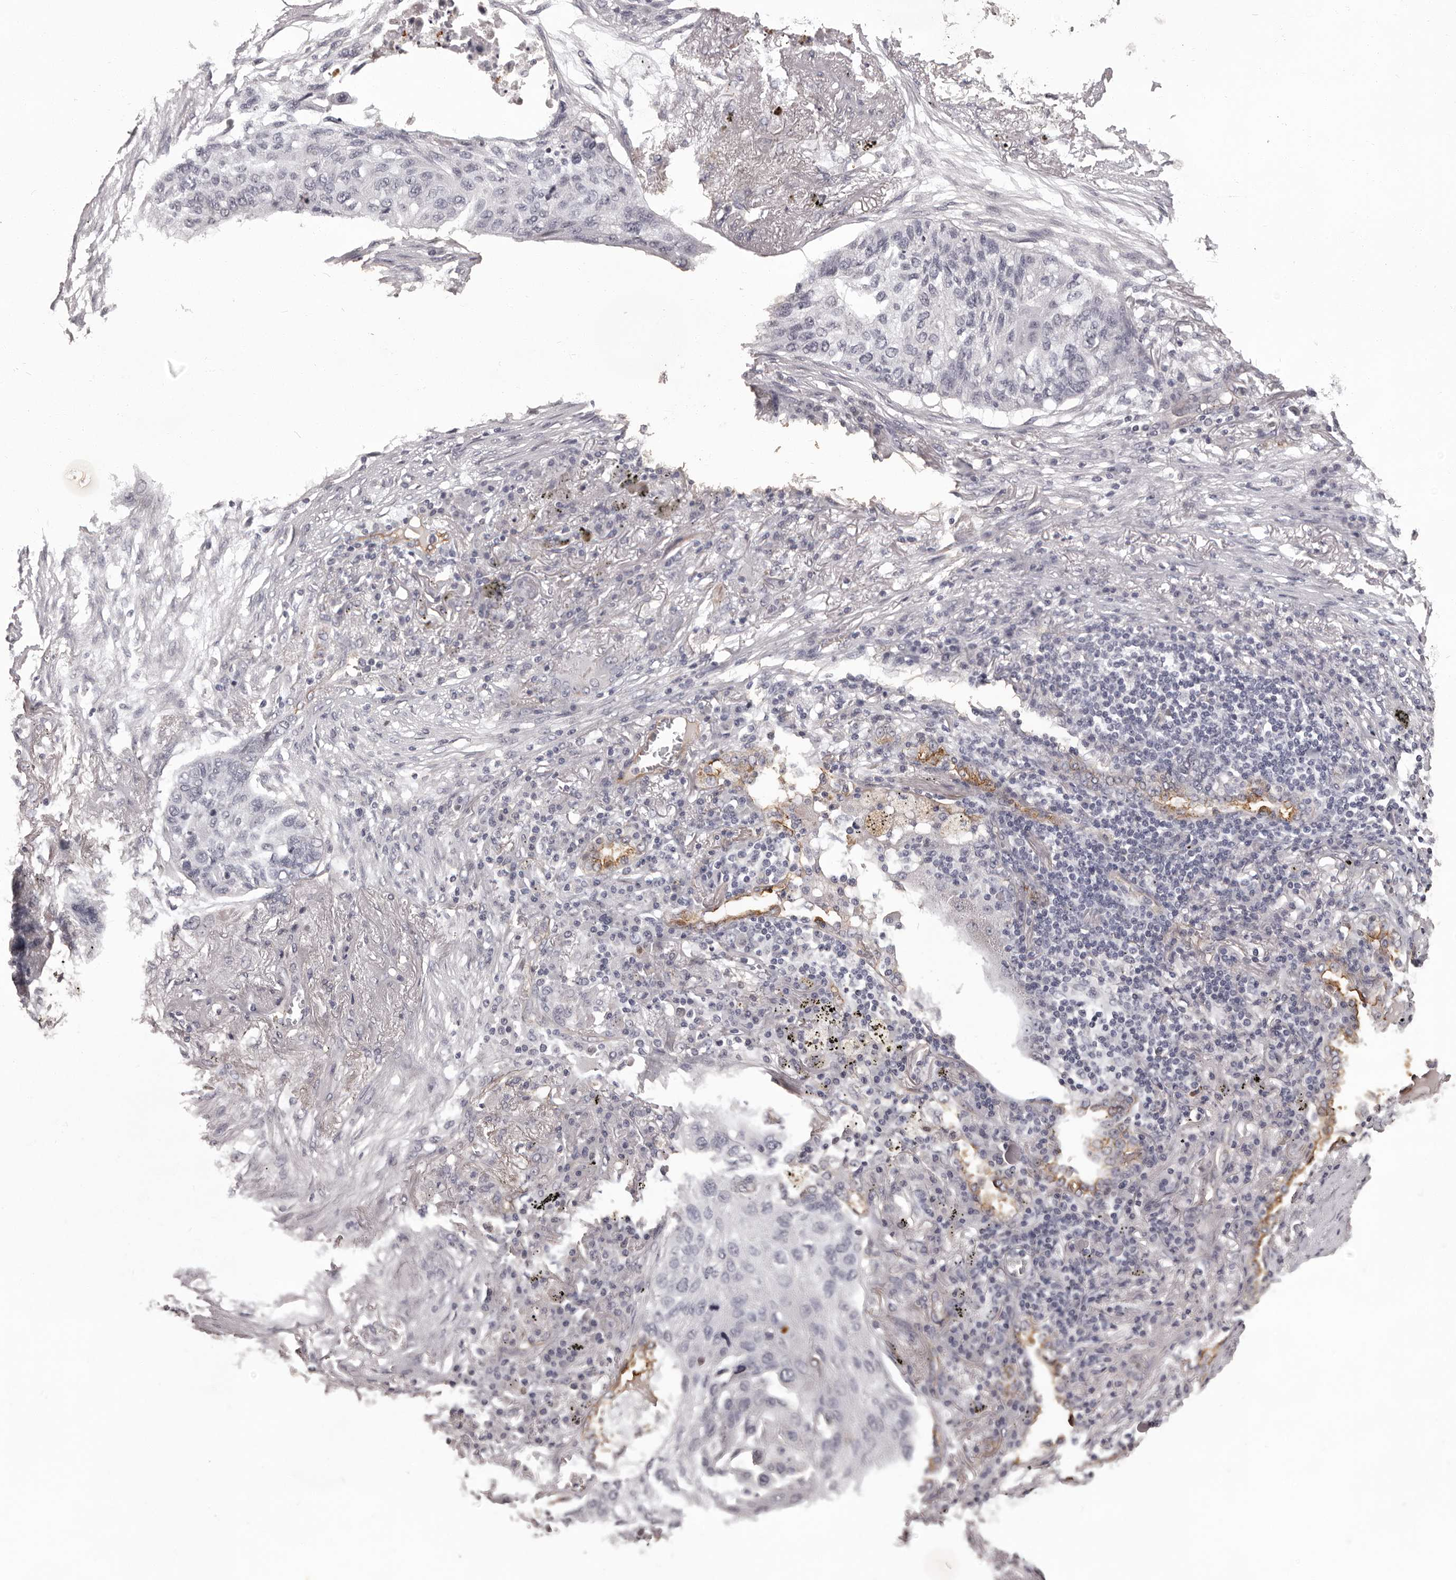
{"staining": {"intensity": "negative", "quantity": "none", "location": "none"}, "tissue": "lung cancer", "cell_type": "Tumor cells", "image_type": "cancer", "snomed": [{"axis": "morphology", "description": "Squamous cell carcinoma, NOS"}, {"axis": "topography", "description": "Lung"}], "caption": "A high-resolution histopathology image shows immunohistochemistry staining of lung squamous cell carcinoma, which displays no significant staining in tumor cells. (DAB immunohistochemistry (IHC) with hematoxylin counter stain).", "gene": "GPR78", "patient": {"sex": "female", "age": 63}}